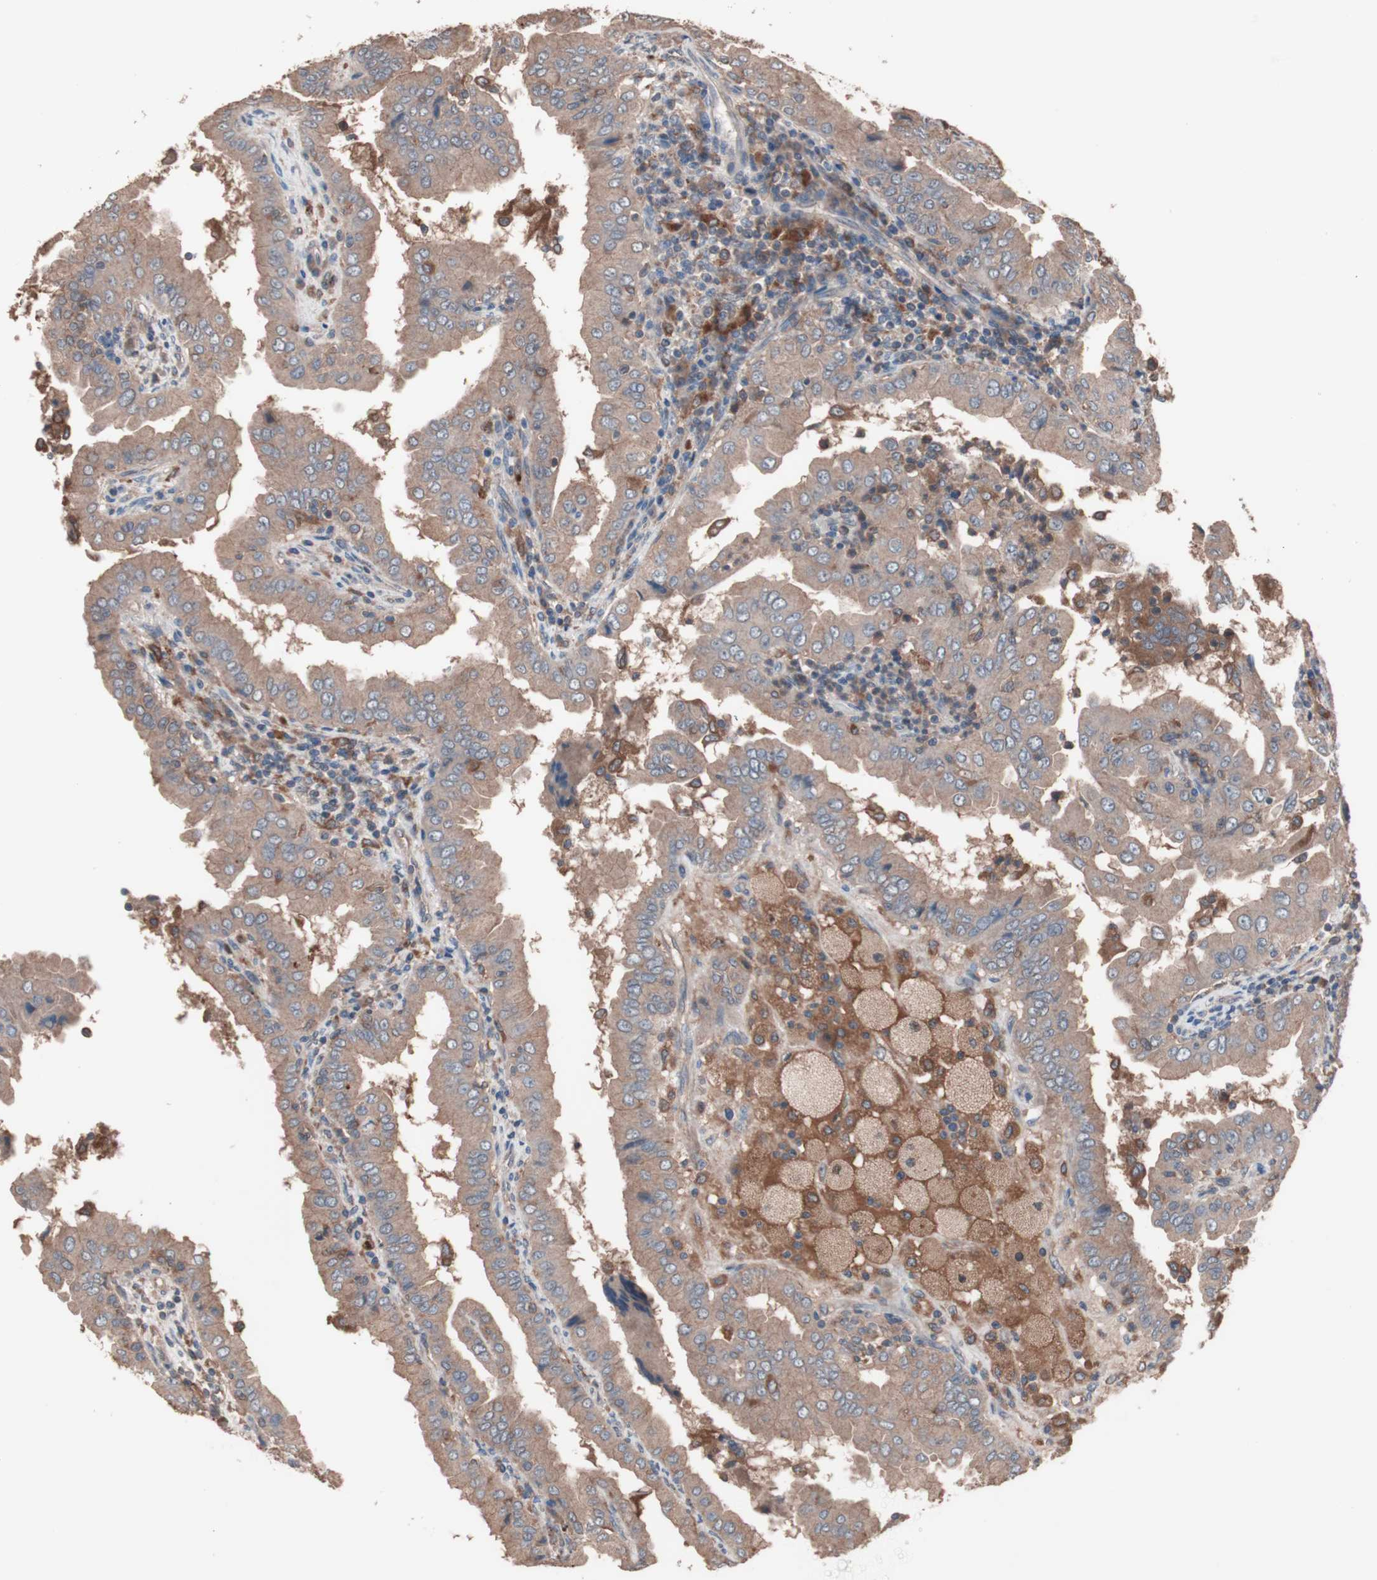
{"staining": {"intensity": "moderate", "quantity": ">75%", "location": "cytoplasmic/membranous"}, "tissue": "thyroid cancer", "cell_type": "Tumor cells", "image_type": "cancer", "snomed": [{"axis": "morphology", "description": "Papillary adenocarcinoma, NOS"}, {"axis": "topography", "description": "Thyroid gland"}], "caption": "Thyroid papillary adenocarcinoma stained with a brown dye demonstrates moderate cytoplasmic/membranous positive positivity in approximately >75% of tumor cells.", "gene": "ATG7", "patient": {"sex": "male", "age": 33}}